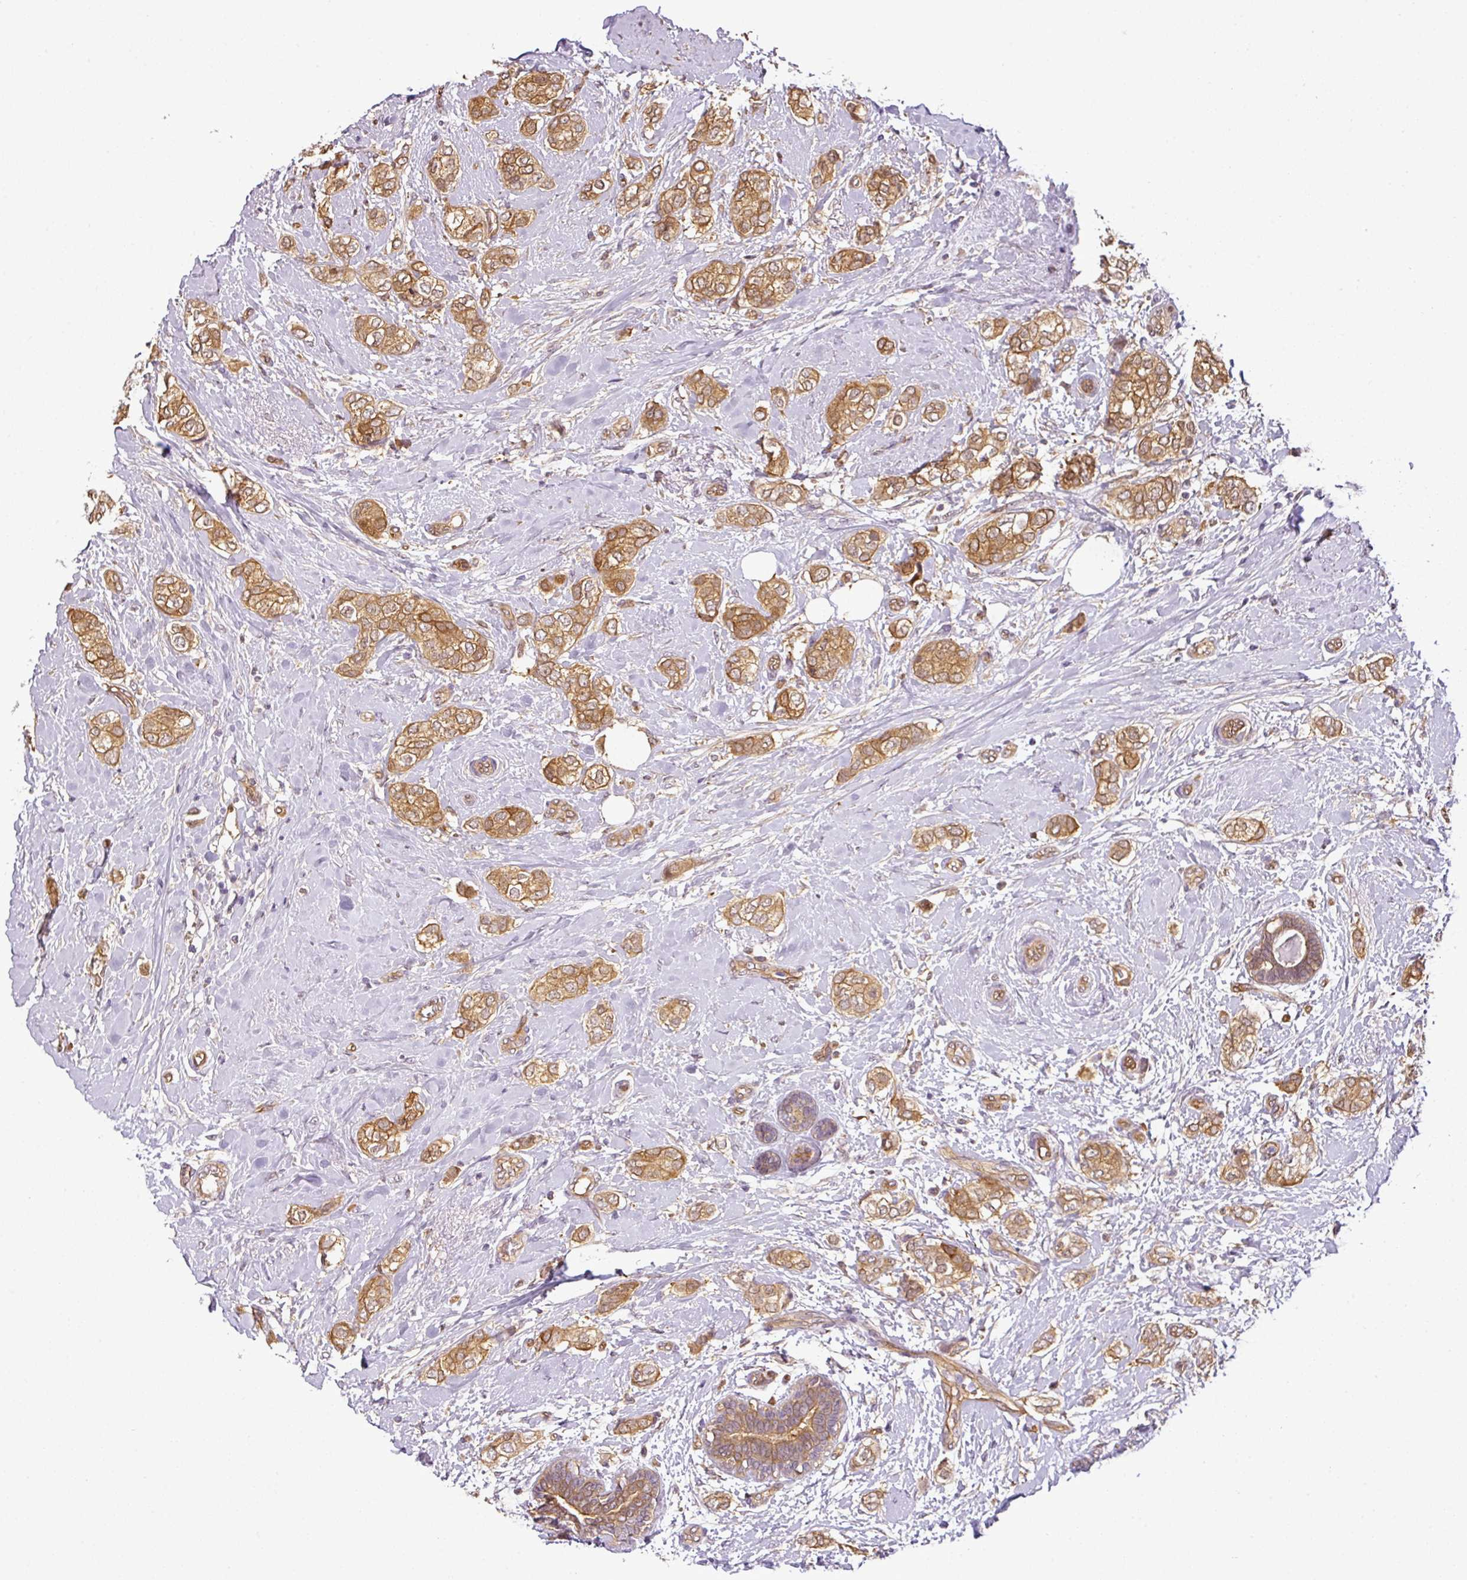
{"staining": {"intensity": "moderate", "quantity": ">75%", "location": "cytoplasmic/membranous"}, "tissue": "breast cancer", "cell_type": "Tumor cells", "image_type": "cancer", "snomed": [{"axis": "morphology", "description": "Duct carcinoma"}, {"axis": "topography", "description": "Breast"}], "caption": "Immunohistochemistry (IHC) of human breast cancer (intraductal carcinoma) exhibits medium levels of moderate cytoplasmic/membranous positivity in approximately >75% of tumor cells.", "gene": "ANKRD18A", "patient": {"sex": "female", "age": 73}}